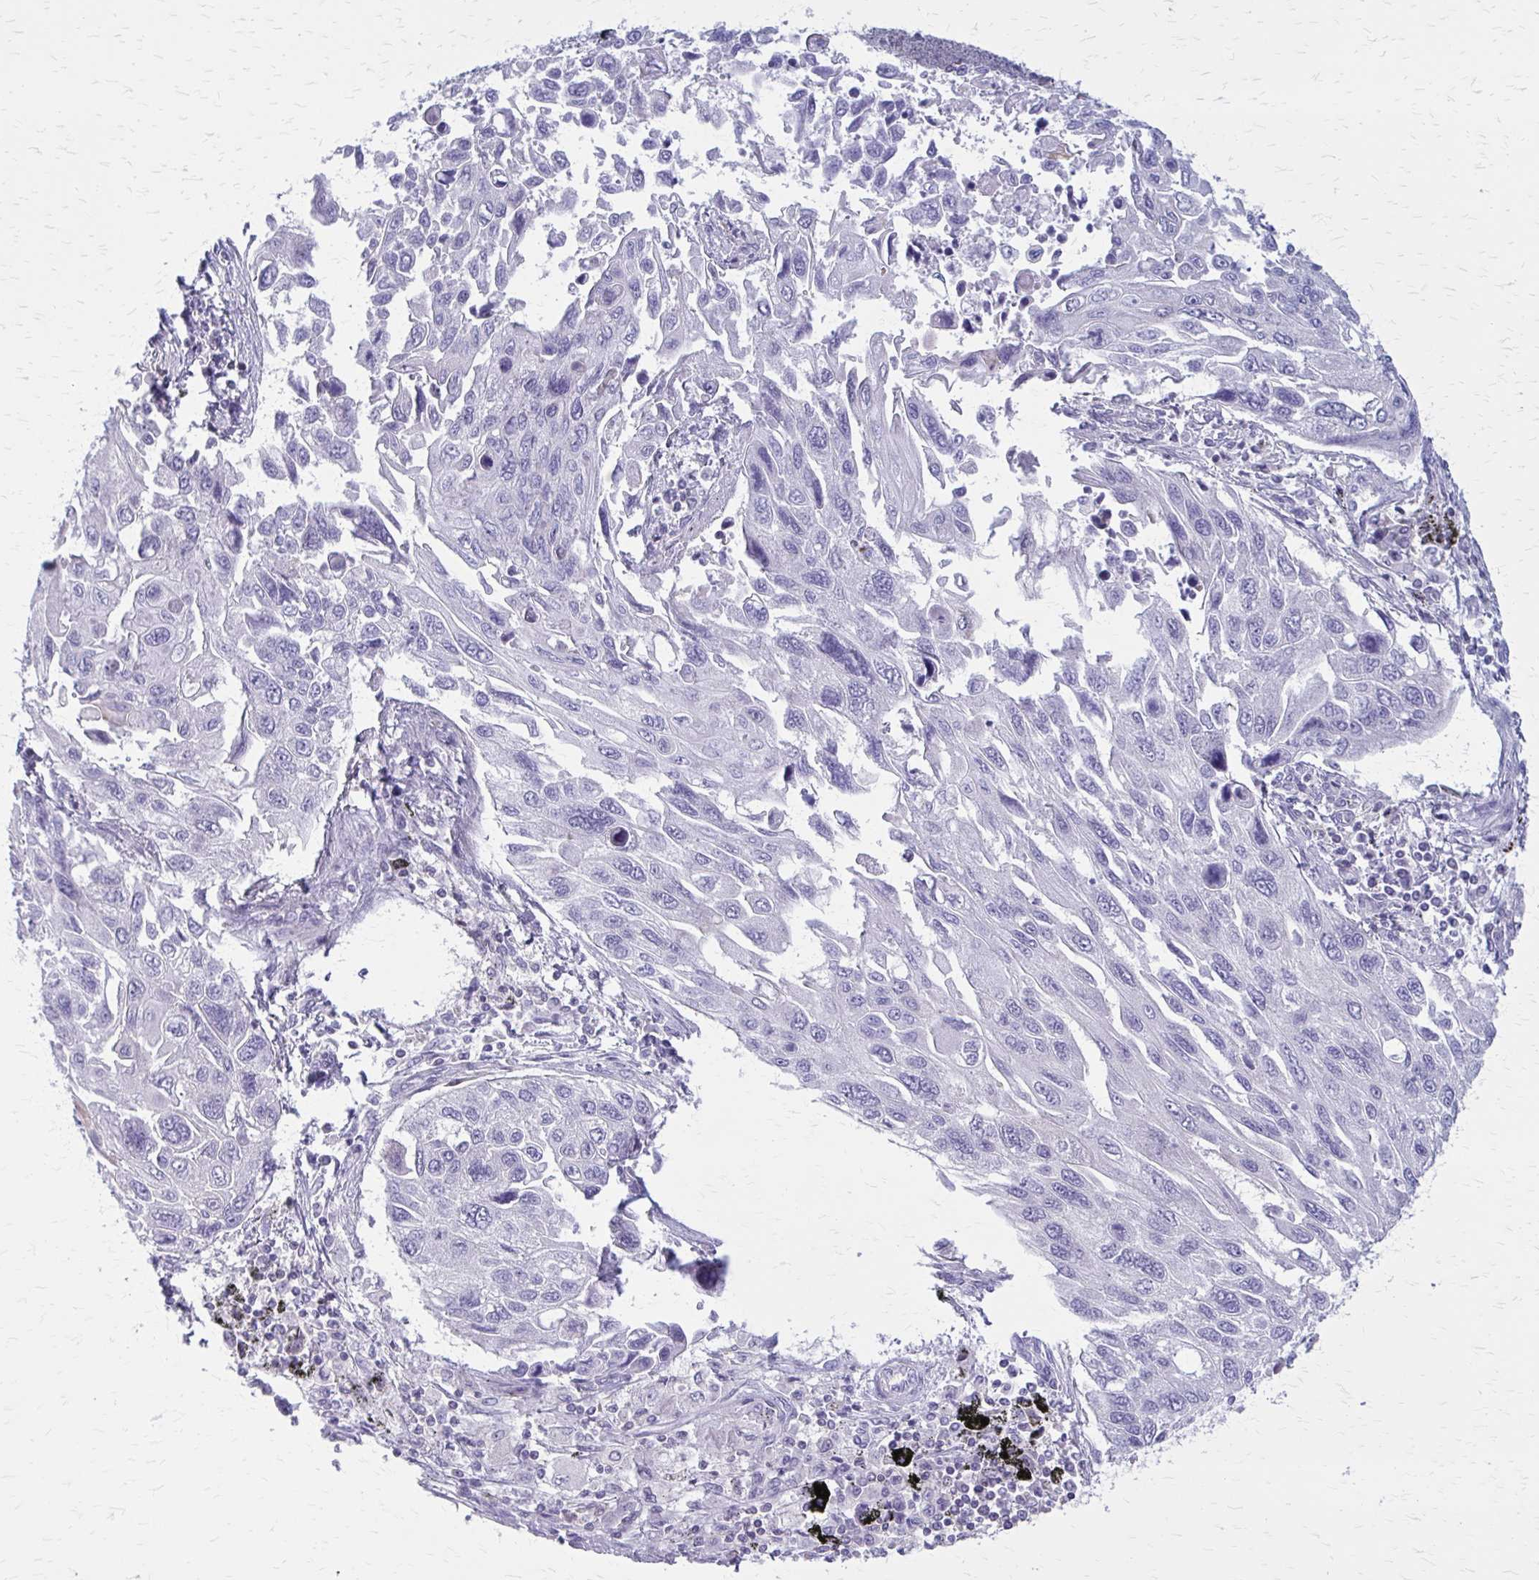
{"staining": {"intensity": "negative", "quantity": "none", "location": "none"}, "tissue": "lung cancer", "cell_type": "Tumor cells", "image_type": "cancer", "snomed": [{"axis": "morphology", "description": "Squamous cell carcinoma, NOS"}, {"axis": "topography", "description": "Lung"}], "caption": "Micrograph shows no protein positivity in tumor cells of lung cancer (squamous cell carcinoma) tissue.", "gene": "PITPNM1", "patient": {"sex": "male", "age": 62}}